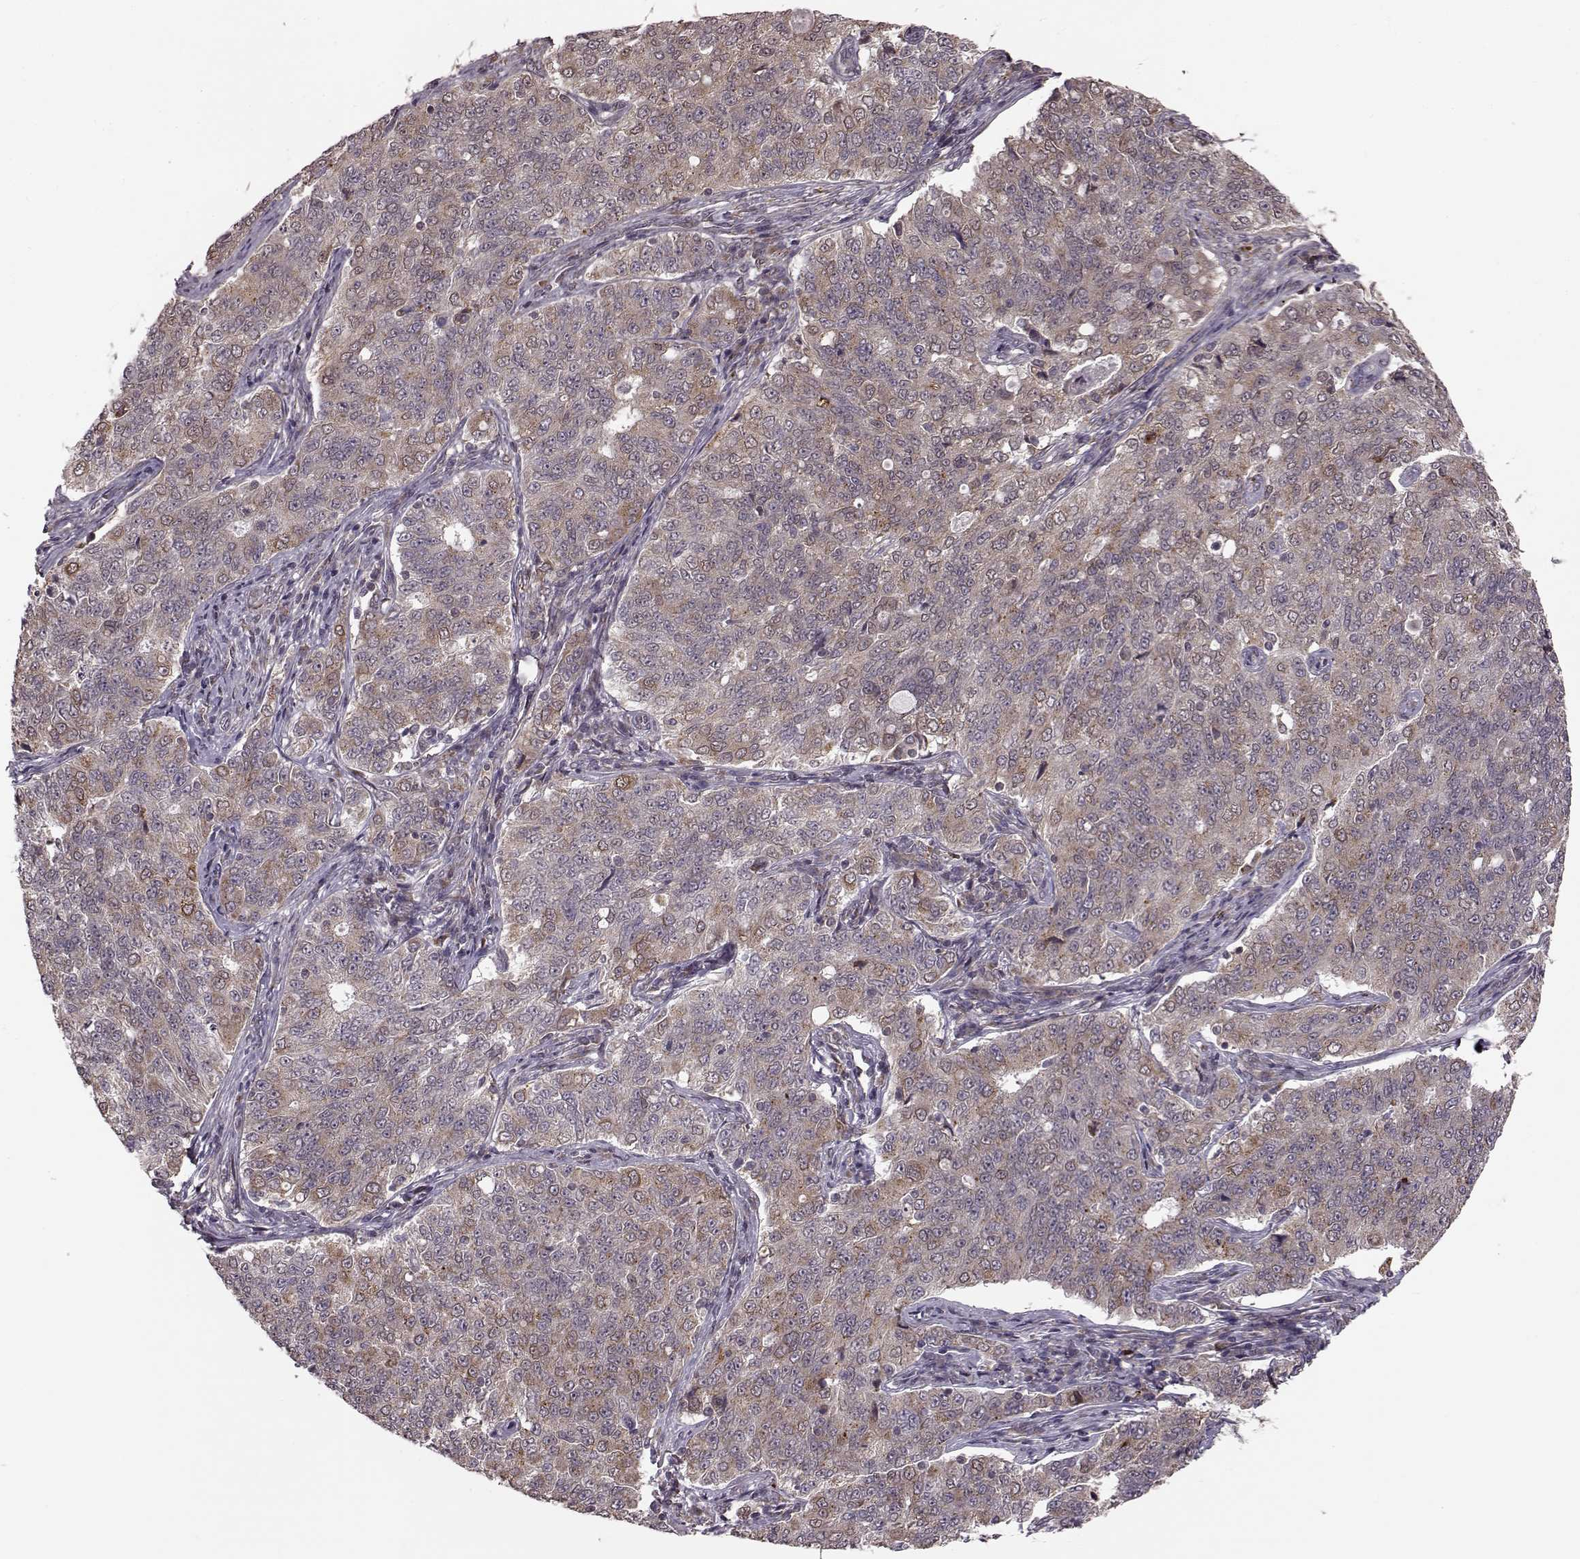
{"staining": {"intensity": "weak", "quantity": "25%-75%", "location": "cytoplasmic/membranous"}, "tissue": "endometrial cancer", "cell_type": "Tumor cells", "image_type": "cancer", "snomed": [{"axis": "morphology", "description": "Adenocarcinoma, NOS"}, {"axis": "topography", "description": "Endometrium"}], "caption": "Weak cytoplasmic/membranous protein staining is seen in about 25%-75% of tumor cells in endometrial cancer (adenocarcinoma). (brown staining indicates protein expression, while blue staining denotes nuclei).", "gene": "YIPF5", "patient": {"sex": "female", "age": 43}}